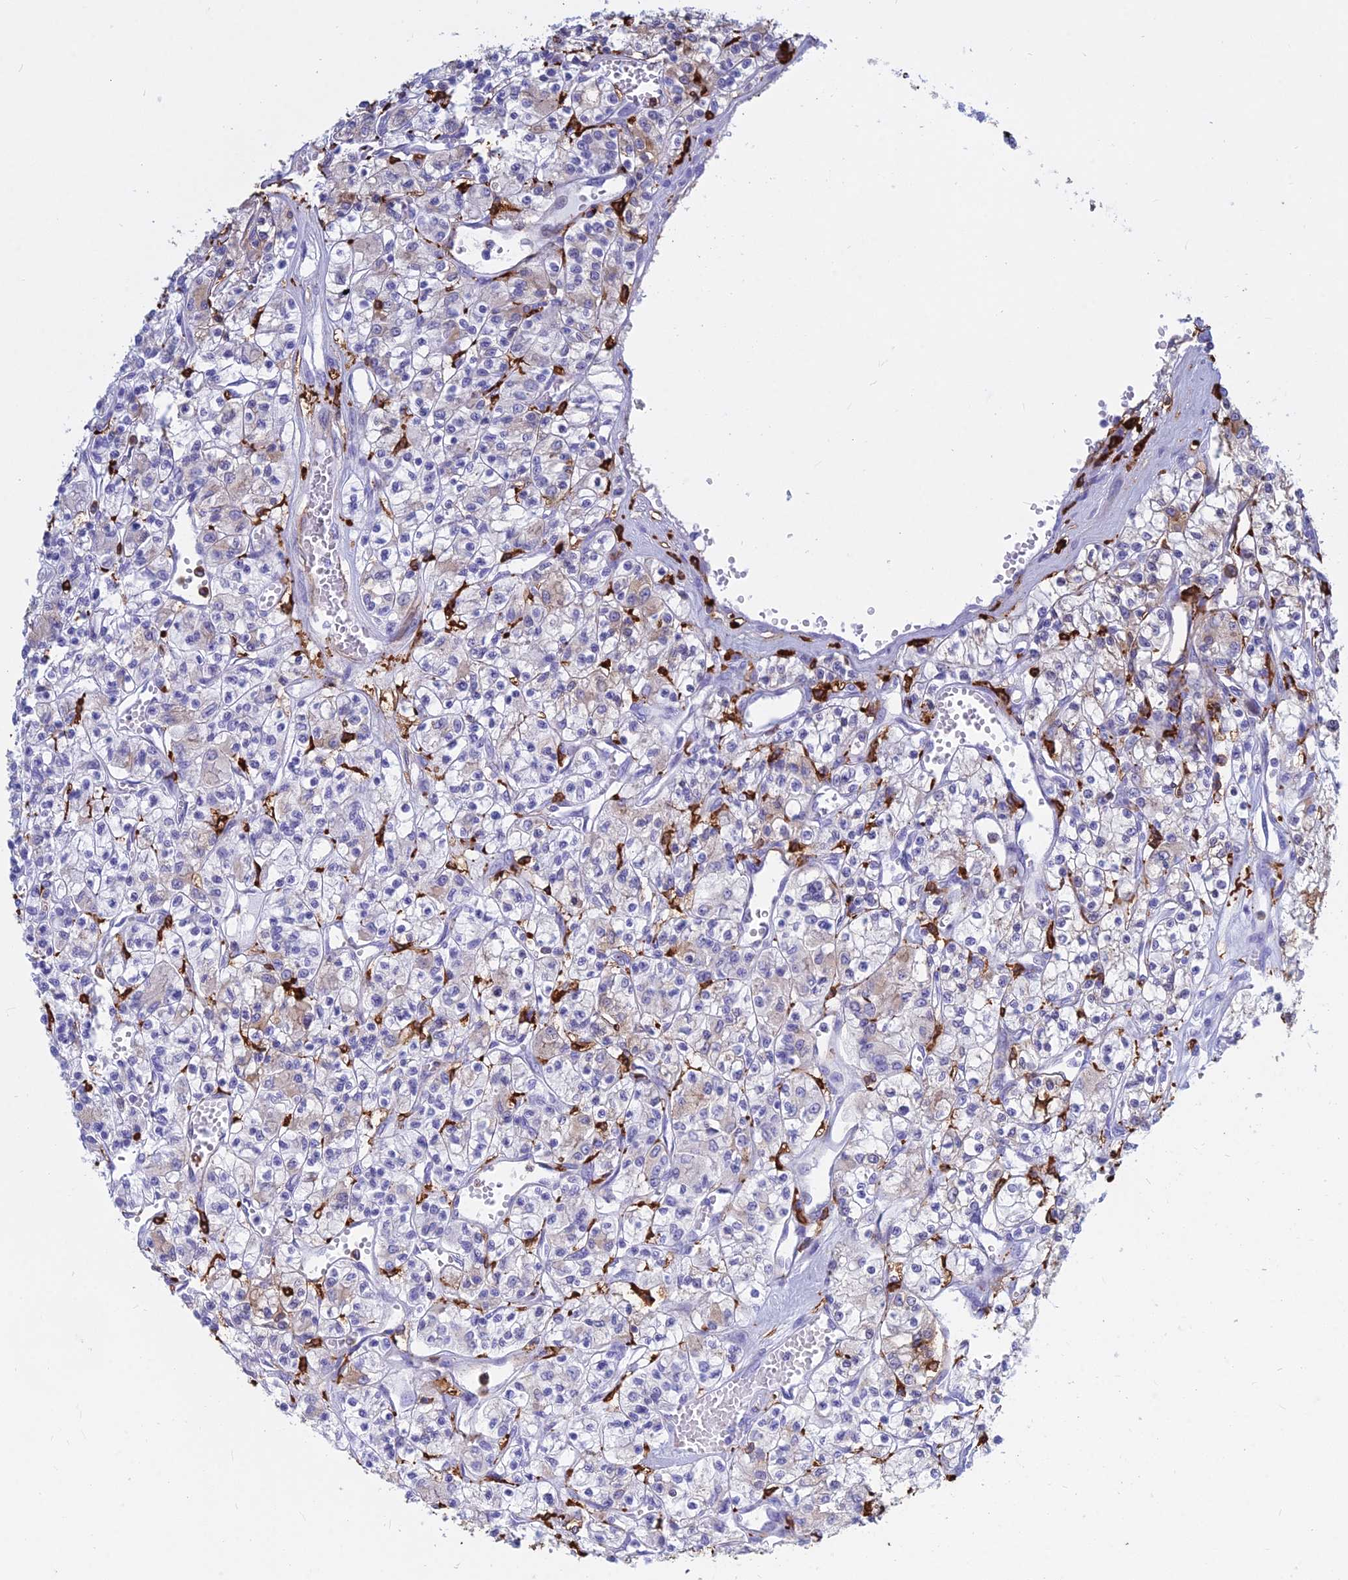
{"staining": {"intensity": "weak", "quantity": "<25%", "location": "cytoplasmic/membranous"}, "tissue": "renal cancer", "cell_type": "Tumor cells", "image_type": "cancer", "snomed": [{"axis": "morphology", "description": "Adenocarcinoma, NOS"}, {"axis": "topography", "description": "Kidney"}], "caption": "High power microscopy histopathology image of an immunohistochemistry (IHC) micrograph of renal cancer (adenocarcinoma), revealing no significant staining in tumor cells.", "gene": "HLA-DRB1", "patient": {"sex": "female", "age": 59}}